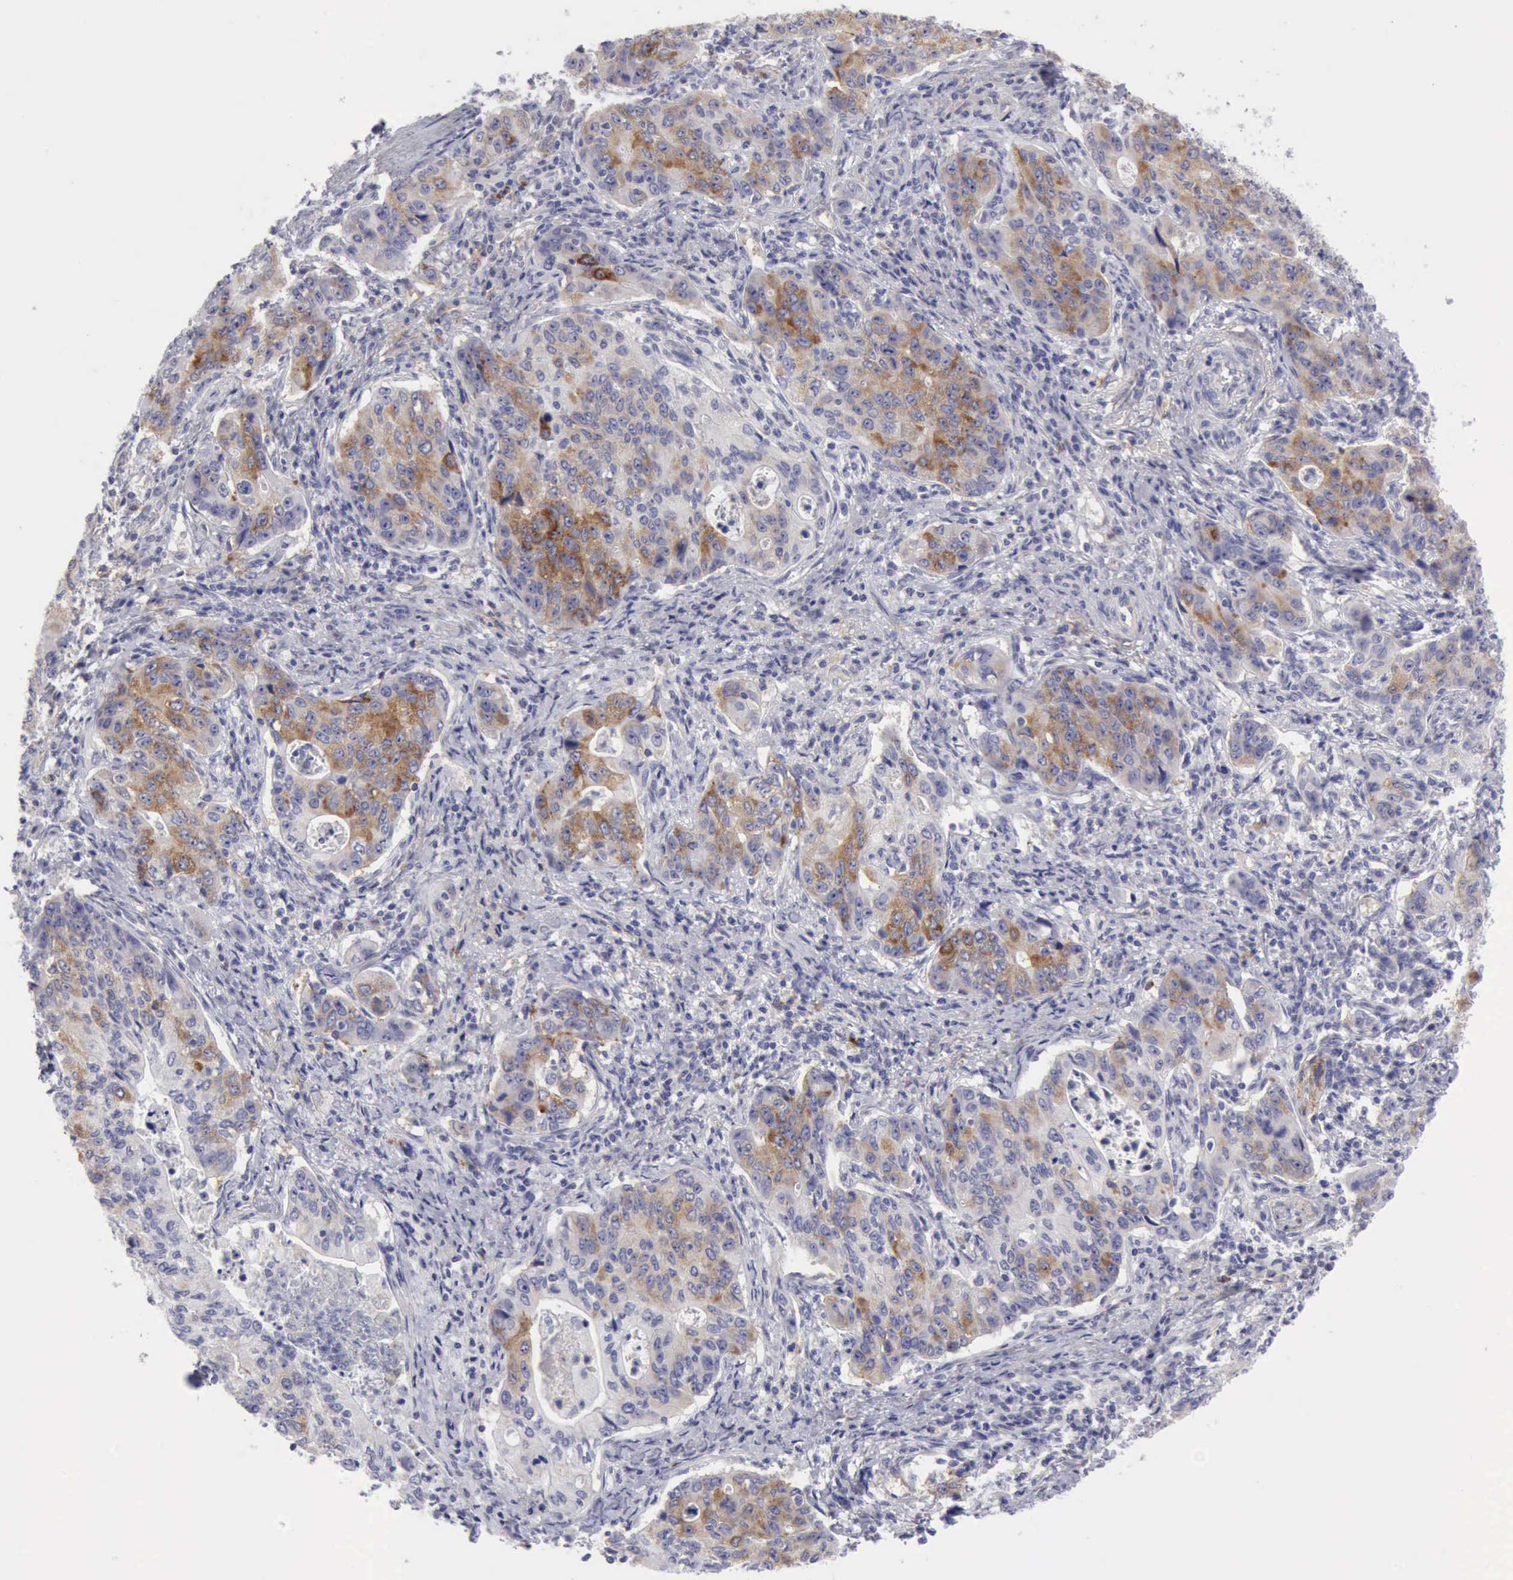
{"staining": {"intensity": "moderate", "quantity": "25%-75%", "location": "cytoplasmic/membranous"}, "tissue": "stomach cancer", "cell_type": "Tumor cells", "image_type": "cancer", "snomed": [{"axis": "morphology", "description": "Adenocarcinoma, NOS"}, {"axis": "topography", "description": "Esophagus"}, {"axis": "topography", "description": "Stomach"}], "caption": "Stomach adenocarcinoma stained with a brown dye exhibits moderate cytoplasmic/membranous positive staining in approximately 25%-75% of tumor cells.", "gene": "TFRC", "patient": {"sex": "male", "age": 74}}